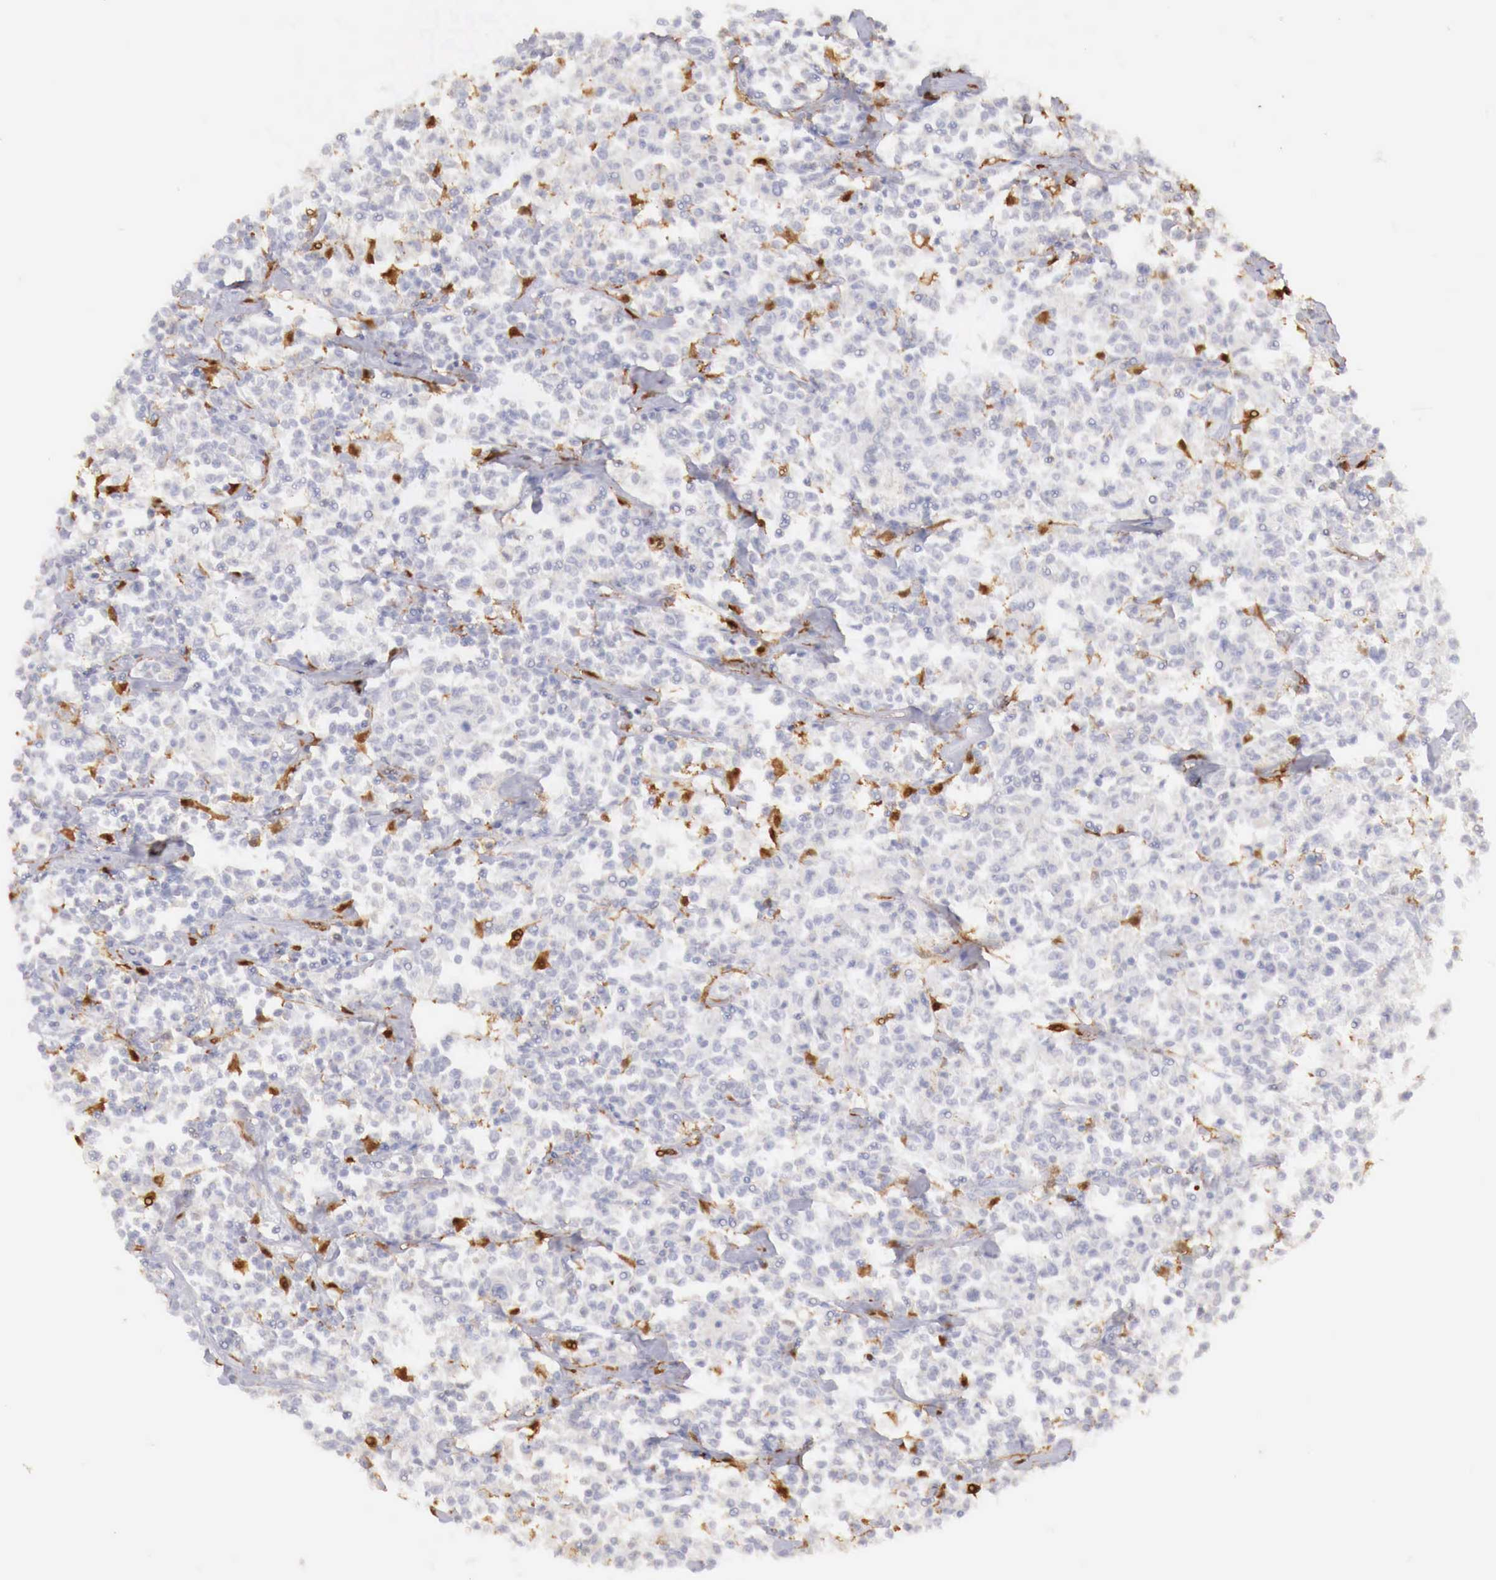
{"staining": {"intensity": "negative", "quantity": "none", "location": "none"}, "tissue": "lymphoma", "cell_type": "Tumor cells", "image_type": "cancer", "snomed": [{"axis": "morphology", "description": "Malignant lymphoma, non-Hodgkin's type, Low grade"}, {"axis": "topography", "description": "Small intestine"}], "caption": "Human lymphoma stained for a protein using immunohistochemistry (IHC) displays no expression in tumor cells.", "gene": "RENBP", "patient": {"sex": "female", "age": 59}}